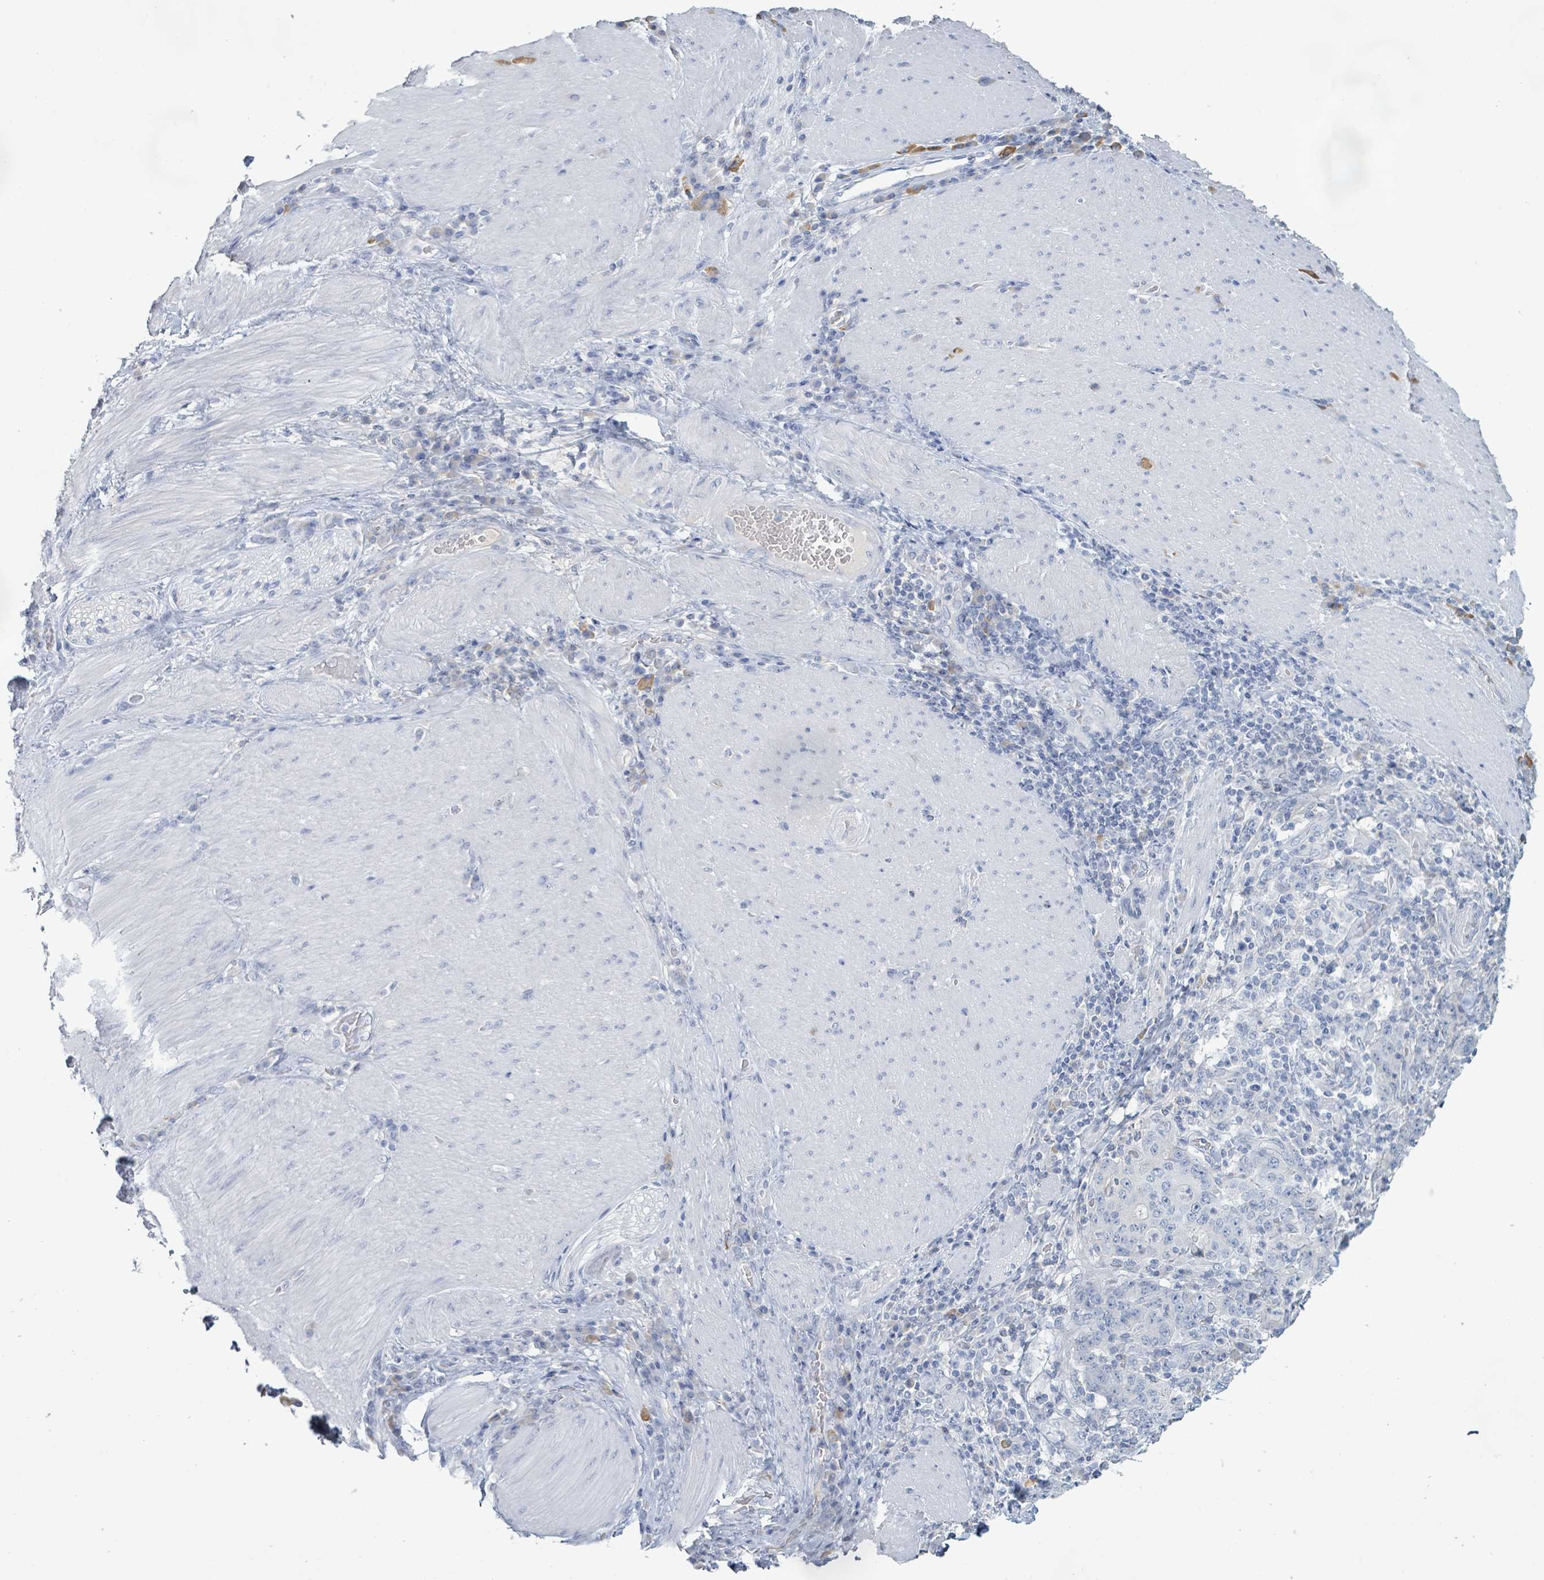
{"staining": {"intensity": "negative", "quantity": "none", "location": "none"}, "tissue": "stomach cancer", "cell_type": "Tumor cells", "image_type": "cancer", "snomed": [{"axis": "morphology", "description": "Normal tissue, NOS"}, {"axis": "morphology", "description": "Adenocarcinoma, NOS"}, {"axis": "topography", "description": "Stomach, upper"}, {"axis": "topography", "description": "Stomach"}], "caption": "Immunohistochemical staining of stomach cancer (adenocarcinoma) exhibits no significant staining in tumor cells. (Brightfield microscopy of DAB (3,3'-diaminobenzidine) immunohistochemistry (IHC) at high magnification).", "gene": "PGA3", "patient": {"sex": "male", "age": 59}}